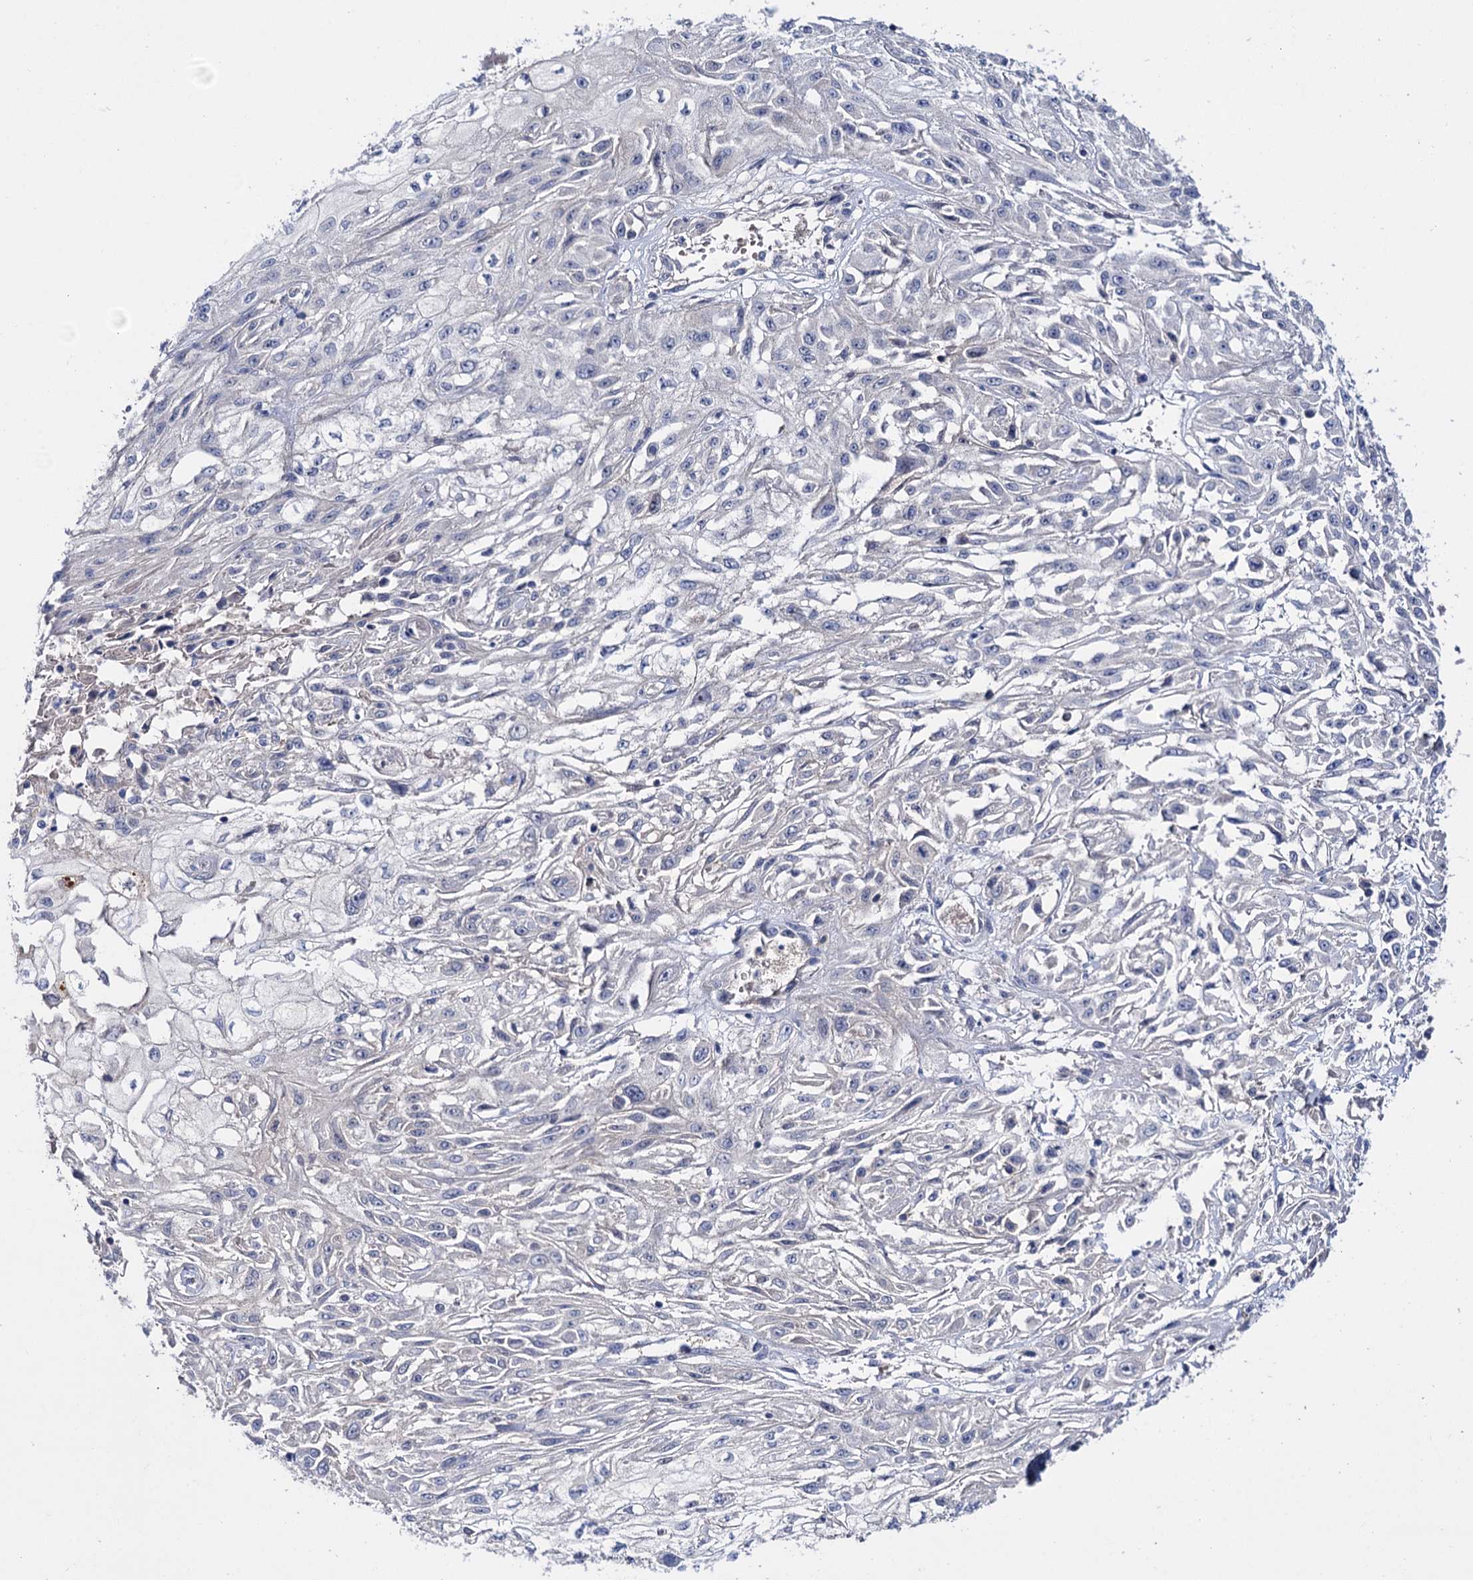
{"staining": {"intensity": "negative", "quantity": "none", "location": "none"}, "tissue": "skin cancer", "cell_type": "Tumor cells", "image_type": "cancer", "snomed": [{"axis": "morphology", "description": "Squamous cell carcinoma, NOS"}, {"axis": "morphology", "description": "Squamous cell carcinoma, metastatic, NOS"}, {"axis": "topography", "description": "Skin"}, {"axis": "topography", "description": "Lymph node"}], "caption": "Immunohistochemistry image of neoplastic tissue: human metastatic squamous cell carcinoma (skin) stained with DAB demonstrates no significant protein staining in tumor cells.", "gene": "PPP1R32", "patient": {"sex": "male", "age": 75}}